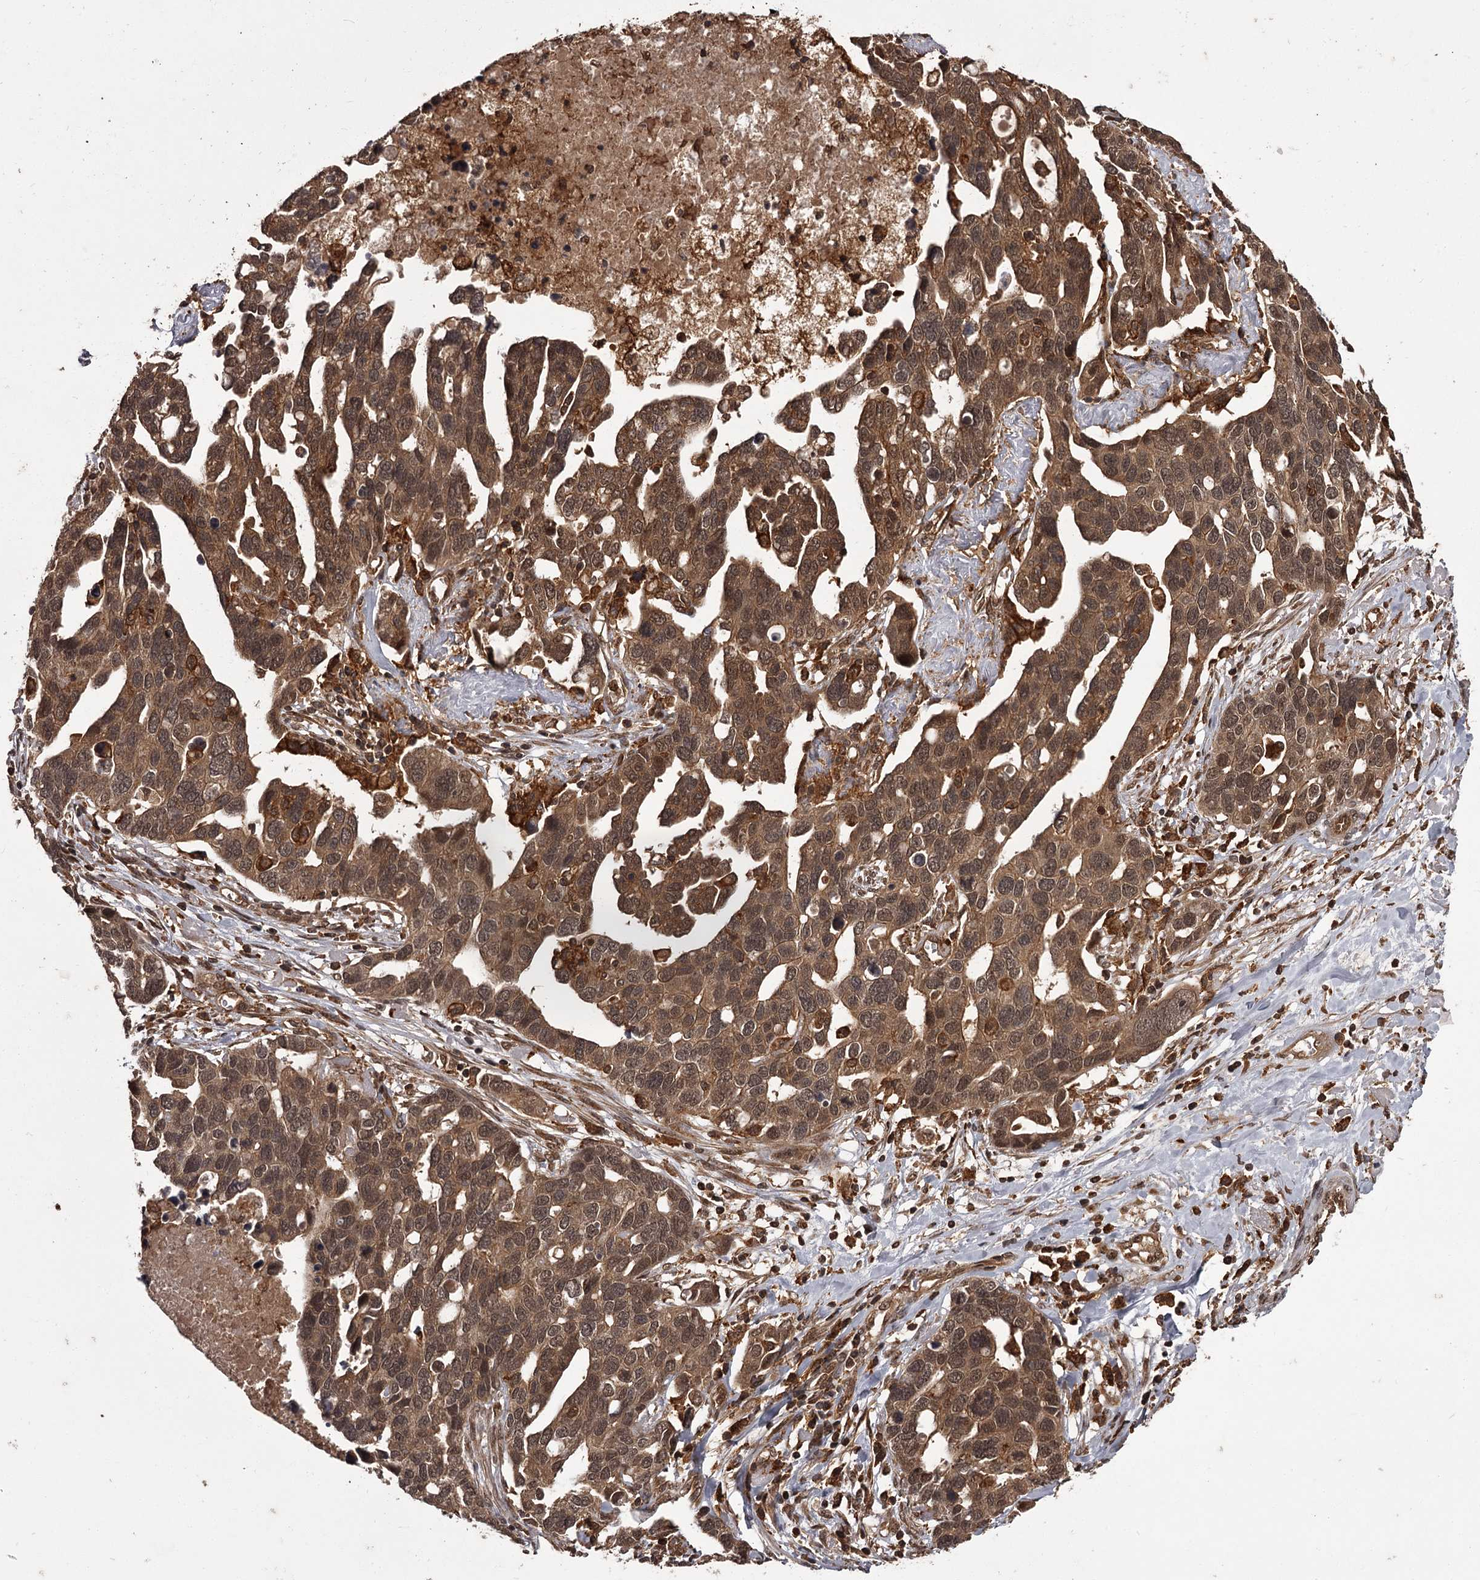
{"staining": {"intensity": "moderate", "quantity": ">75%", "location": "cytoplasmic/membranous,nuclear"}, "tissue": "ovarian cancer", "cell_type": "Tumor cells", "image_type": "cancer", "snomed": [{"axis": "morphology", "description": "Cystadenocarcinoma, serous, NOS"}, {"axis": "topography", "description": "Ovary"}], "caption": "The immunohistochemical stain shows moderate cytoplasmic/membranous and nuclear staining in tumor cells of ovarian cancer (serous cystadenocarcinoma) tissue.", "gene": "TBC1D23", "patient": {"sex": "female", "age": 54}}